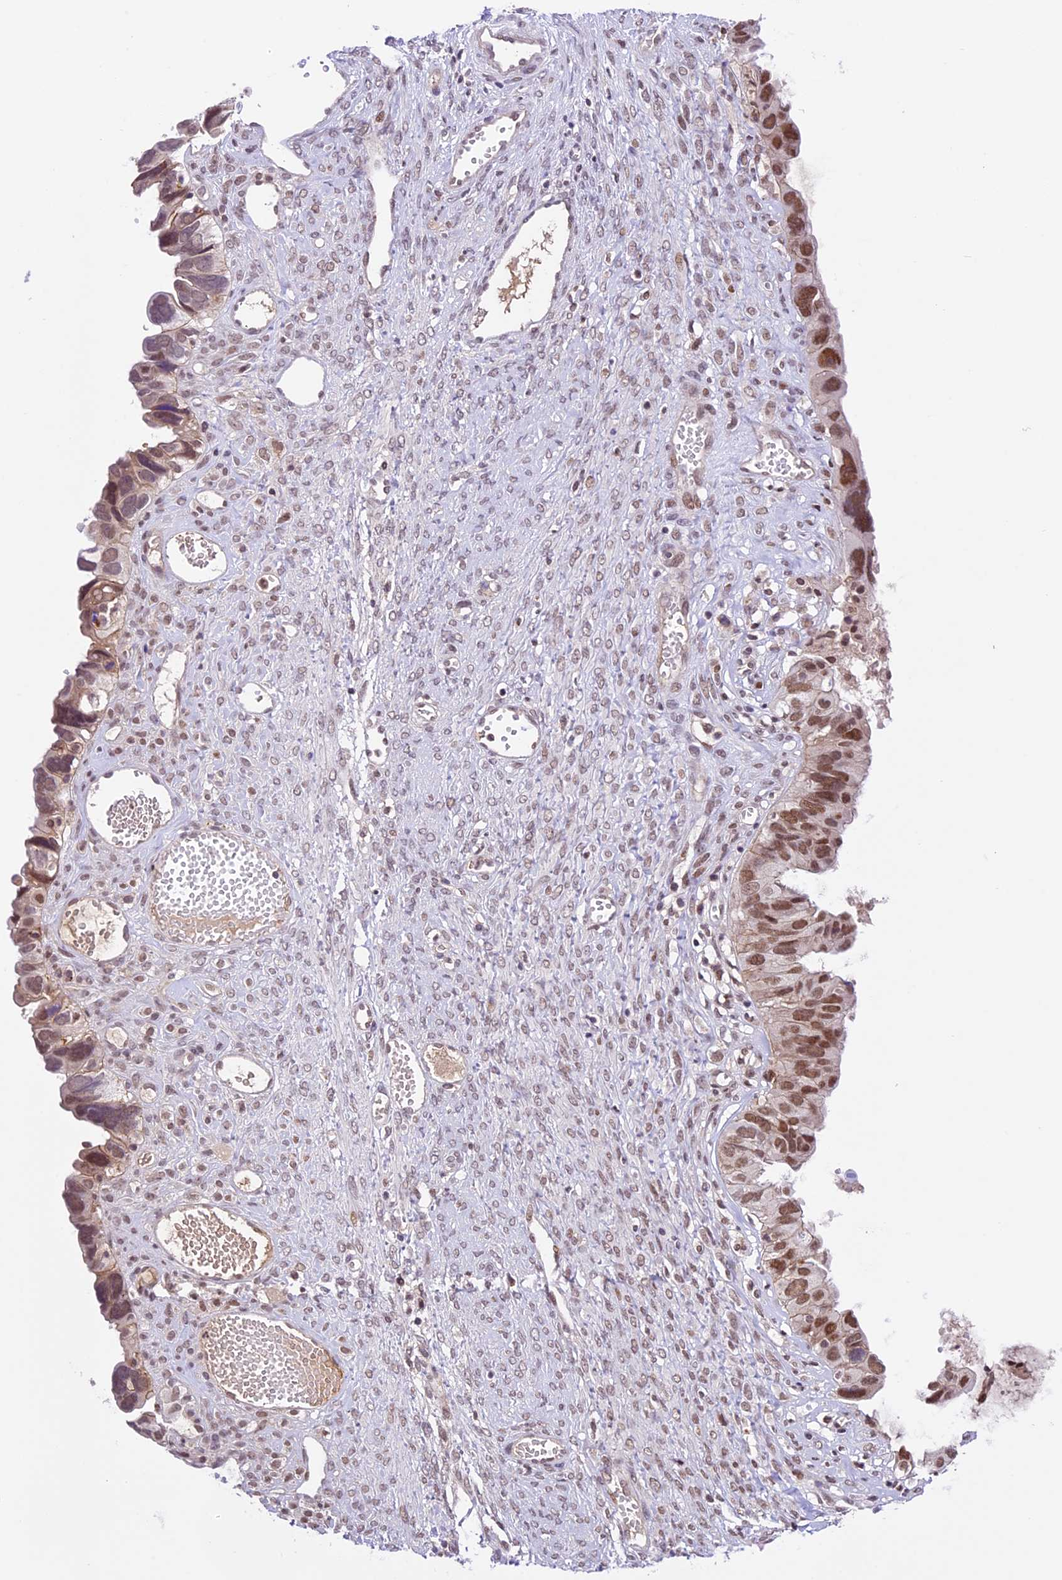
{"staining": {"intensity": "moderate", "quantity": ">75%", "location": "nuclear"}, "tissue": "ovarian cancer", "cell_type": "Tumor cells", "image_type": "cancer", "snomed": [{"axis": "morphology", "description": "Cystadenocarcinoma, serous, NOS"}, {"axis": "topography", "description": "Ovary"}], "caption": "Brown immunohistochemical staining in ovarian serous cystadenocarcinoma reveals moderate nuclear staining in approximately >75% of tumor cells.", "gene": "SHKBP1", "patient": {"sex": "female", "age": 79}}